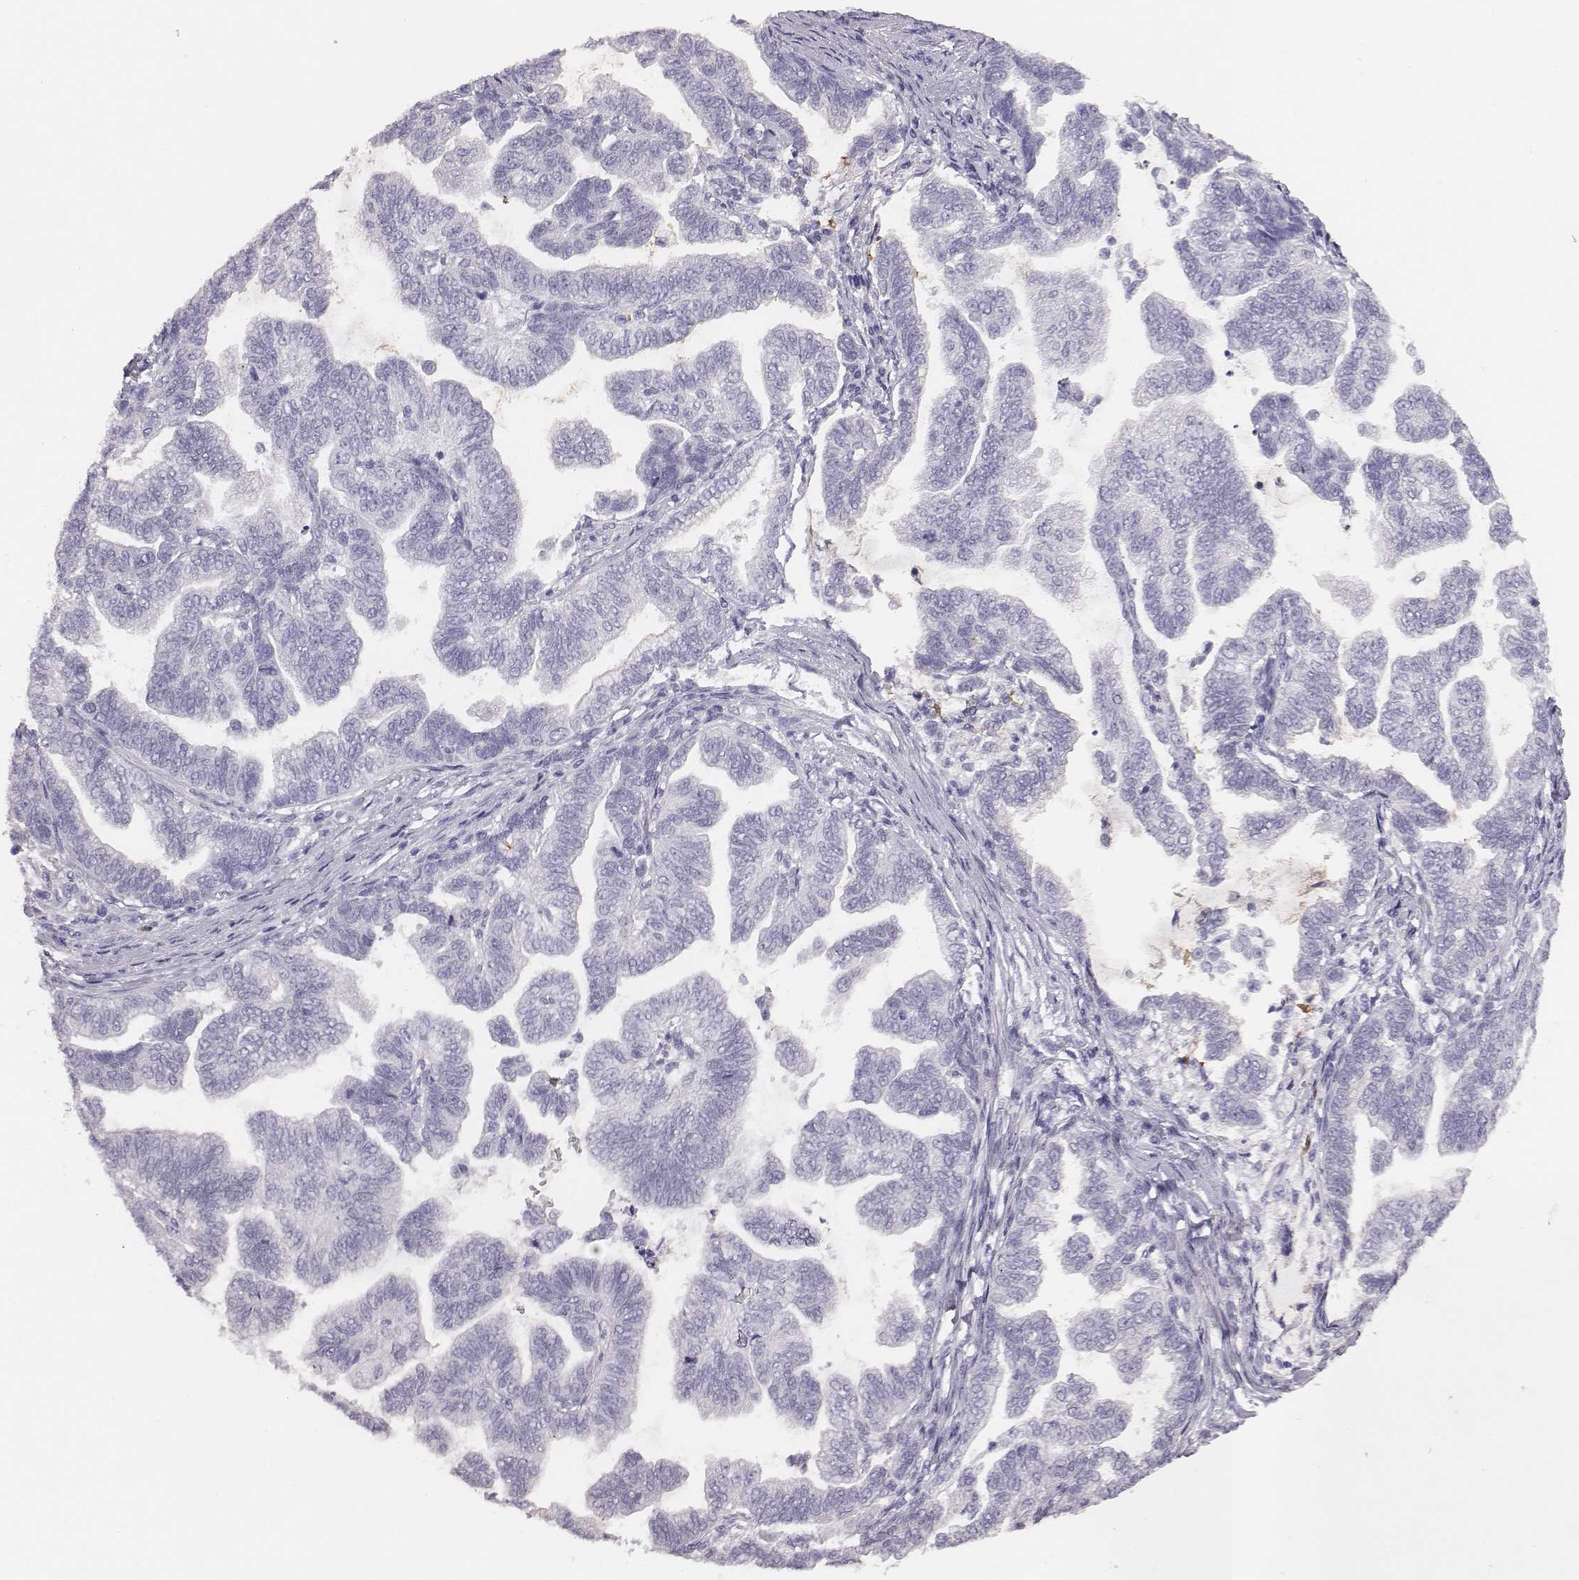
{"staining": {"intensity": "negative", "quantity": "none", "location": "none"}, "tissue": "stomach cancer", "cell_type": "Tumor cells", "image_type": "cancer", "snomed": [{"axis": "morphology", "description": "Adenocarcinoma, NOS"}, {"axis": "topography", "description": "Stomach"}], "caption": "High power microscopy histopathology image of an immunohistochemistry histopathology image of stomach cancer (adenocarcinoma), revealing no significant positivity in tumor cells.", "gene": "ACOD1", "patient": {"sex": "male", "age": 83}}